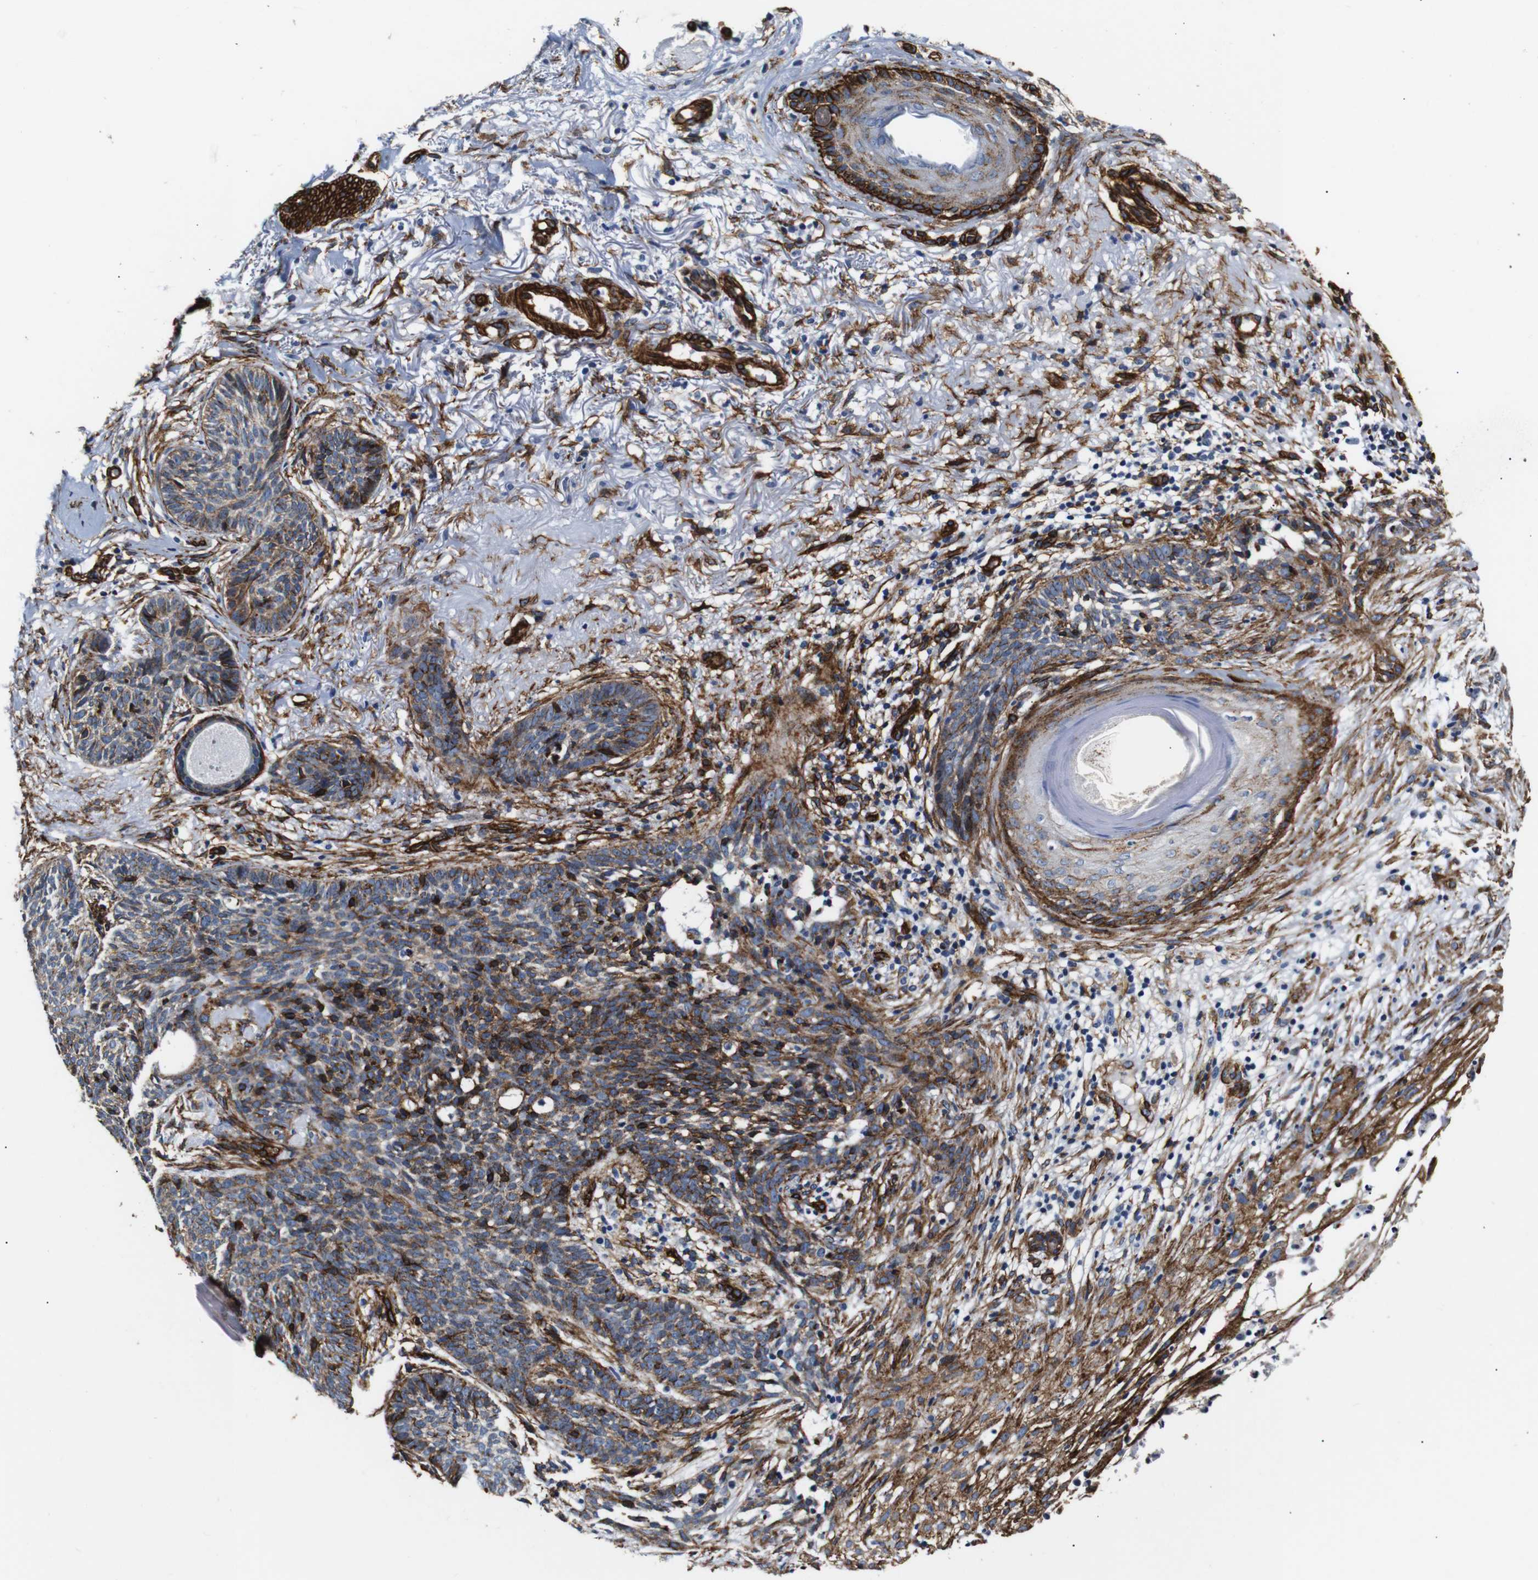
{"staining": {"intensity": "moderate", "quantity": "25%-75%", "location": "cytoplasmic/membranous"}, "tissue": "skin cancer", "cell_type": "Tumor cells", "image_type": "cancer", "snomed": [{"axis": "morphology", "description": "Basal cell carcinoma"}, {"axis": "topography", "description": "Skin"}], "caption": "Immunohistochemical staining of skin cancer (basal cell carcinoma) displays medium levels of moderate cytoplasmic/membranous expression in about 25%-75% of tumor cells. Immunohistochemistry stains the protein of interest in brown and the nuclei are stained blue.", "gene": "CAV2", "patient": {"sex": "female", "age": 70}}